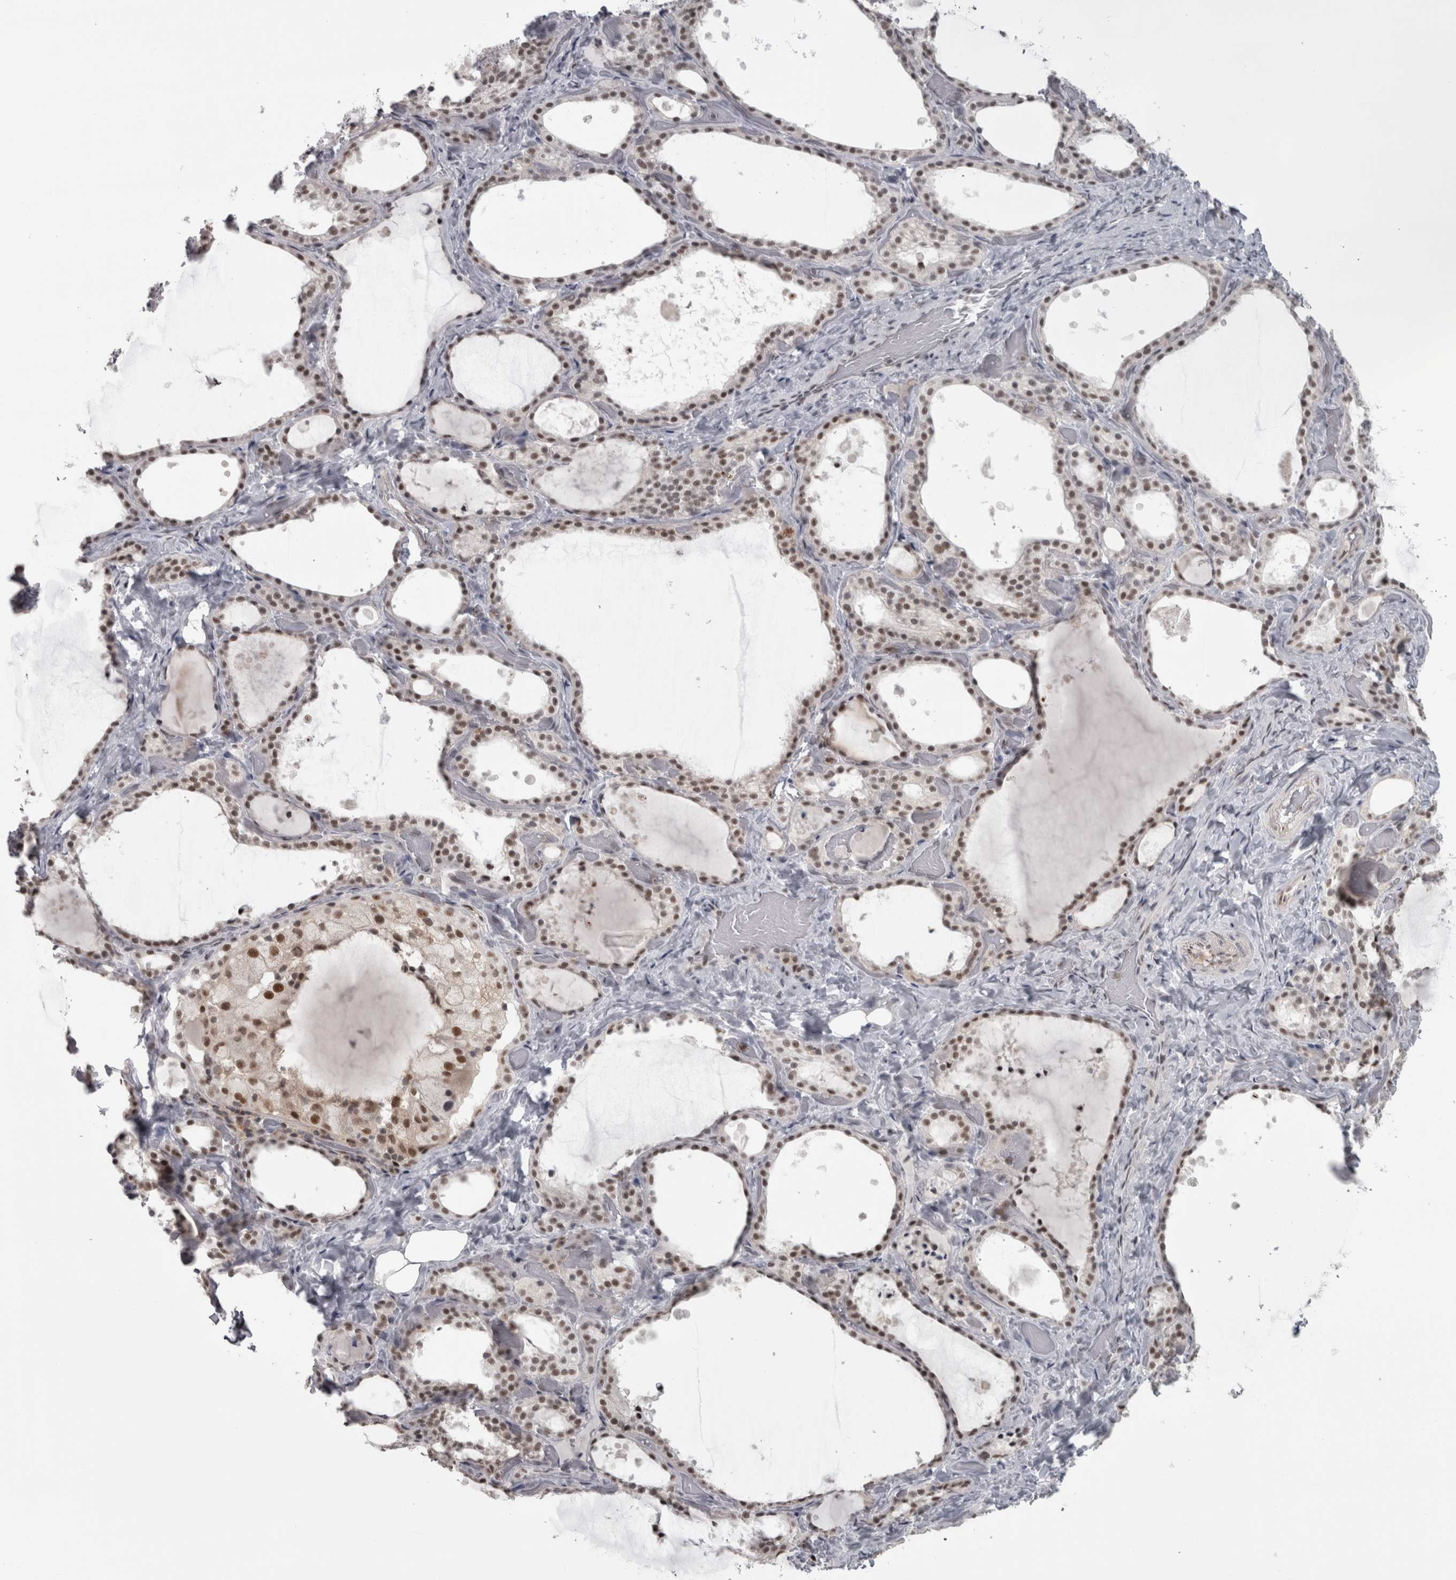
{"staining": {"intensity": "moderate", "quantity": ">75%", "location": "nuclear"}, "tissue": "thyroid gland", "cell_type": "Glandular cells", "image_type": "normal", "snomed": [{"axis": "morphology", "description": "Normal tissue, NOS"}, {"axis": "topography", "description": "Thyroid gland"}], "caption": "A photomicrograph of thyroid gland stained for a protein reveals moderate nuclear brown staining in glandular cells.", "gene": "MICU3", "patient": {"sex": "female", "age": 44}}